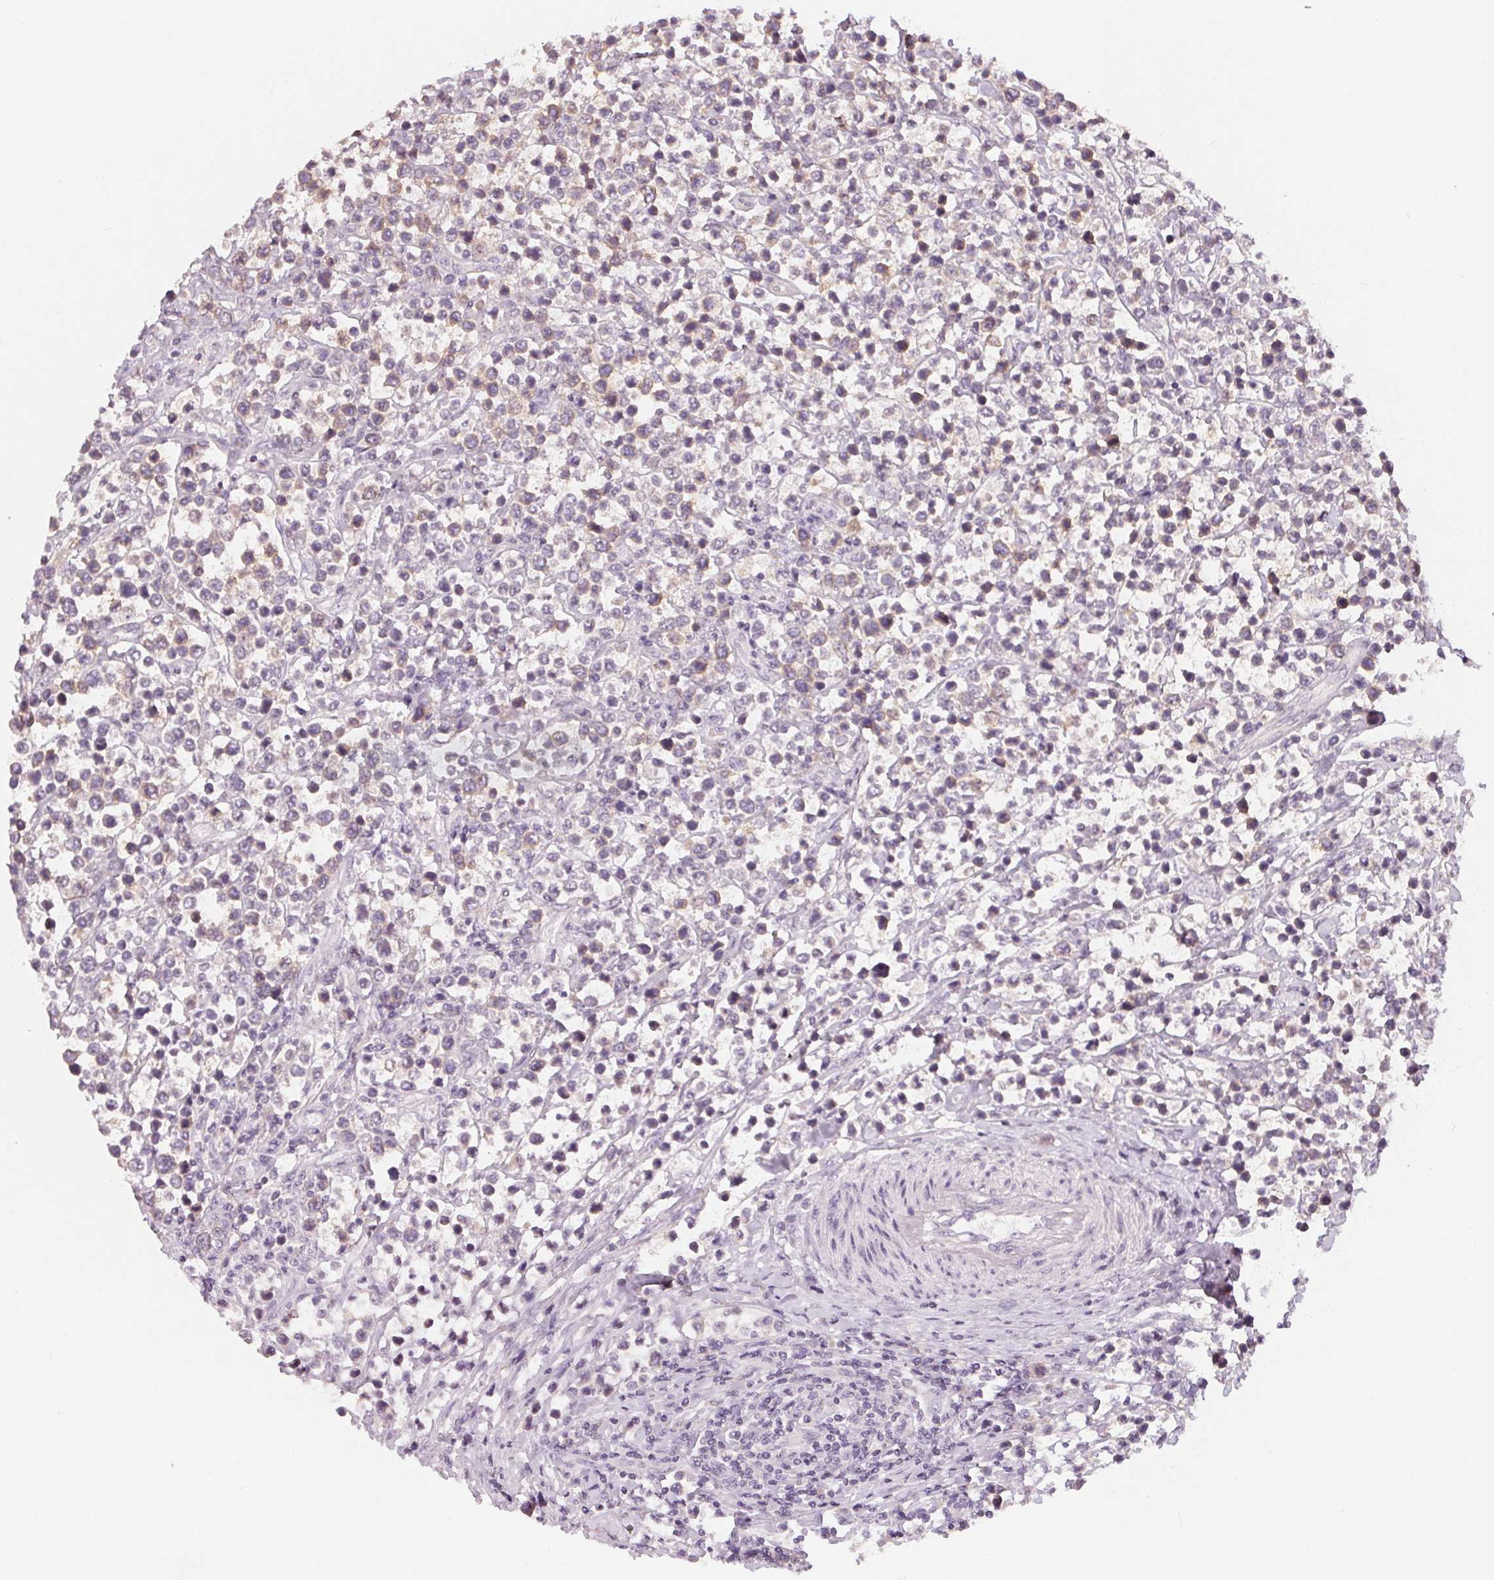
{"staining": {"intensity": "weak", "quantity": "<25%", "location": "cytoplasmic/membranous"}, "tissue": "lymphoma", "cell_type": "Tumor cells", "image_type": "cancer", "snomed": [{"axis": "morphology", "description": "Malignant lymphoma, non-Hodgkin's type, High grade"}, {"axis": "topography", "description": "Soft tissue"}], "caption": "Tumor cells show no significant positivity in lymphoma.", "gene": "AQP8", "patient": {"sex": "female", "age": 56}}